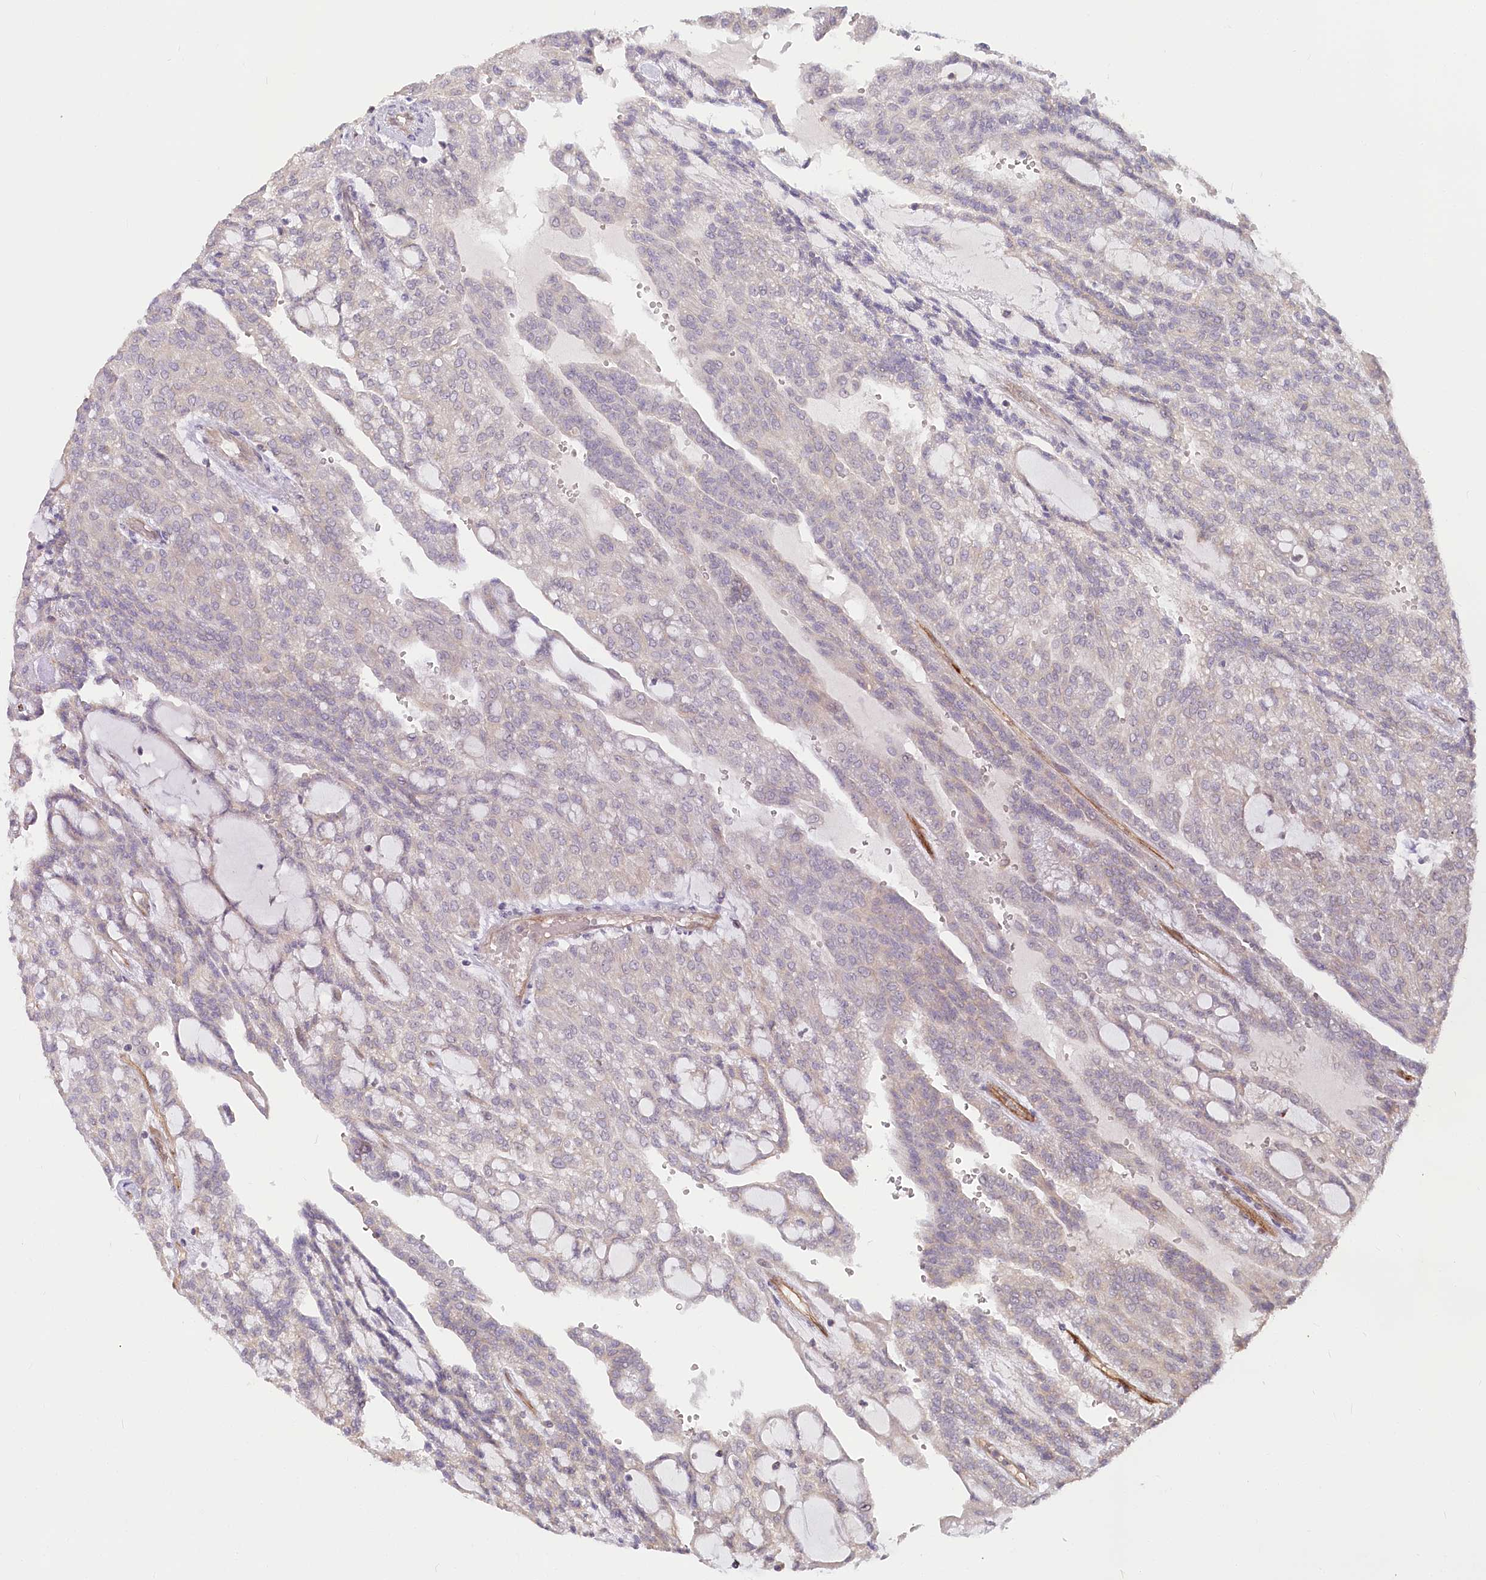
{"staining": {"intensity": "negative", "quantity": "none", "location": "none"}, "tissue": "renal cancer", "cell_type": "Tumor cells", "image_type": "cancer", "snomed": [{"axis": "morphology", "description": "Adenocarcinoma, NOS"}, {"axis": "topography", "description": "Kidney"}], "caption": "DAB (3,3'-diaminobenzidine) immunohistochemical staining of renal cancer (adenocarcinoma) displays no significant positivity in tumor cells.", "gene": "CEP70", "patient": {"sex": "male", "age": 63}}